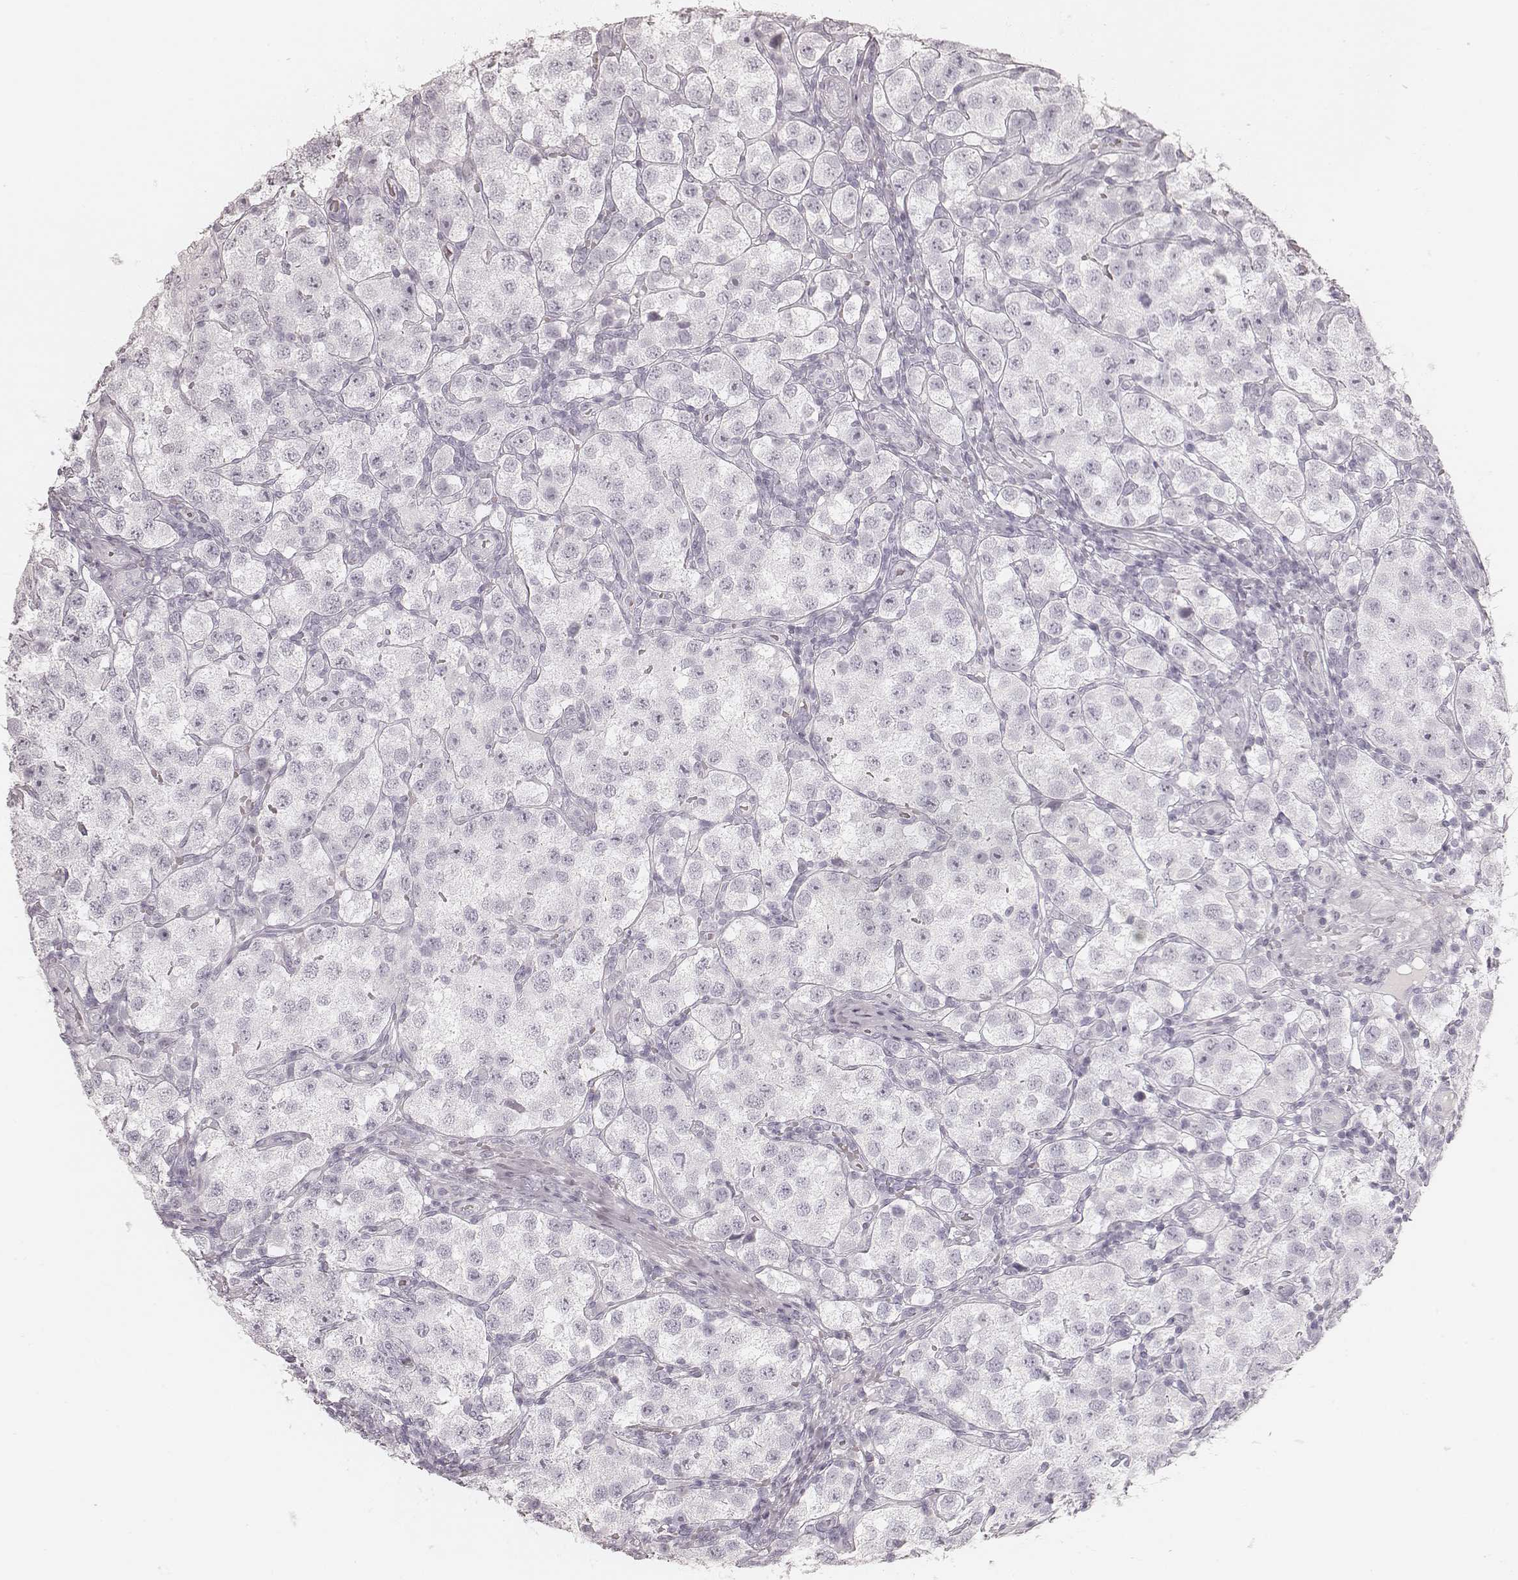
{"staining": {"intensity": "negative", "quantity": "none", "location": "none"}, "tissue": "testis cancer", "cell_type": "Tumor cells", "image_type": "cancer", "snomed": [{"axis": "morphology", "description": "Seminoma, NOS"}, {"axis": "topography", "description": "Testis"}], "caption": "This is a photomicrograph of immunohistochemistry (IHC) staining of seminoma (testis), which shows no positivity in tumor cells. (DAB (3,3'-diaminobenzidine) IHC with hematoxylin counter stain).", "gene": "KRT31", "patient": {"sex": "male", "age": 37}}